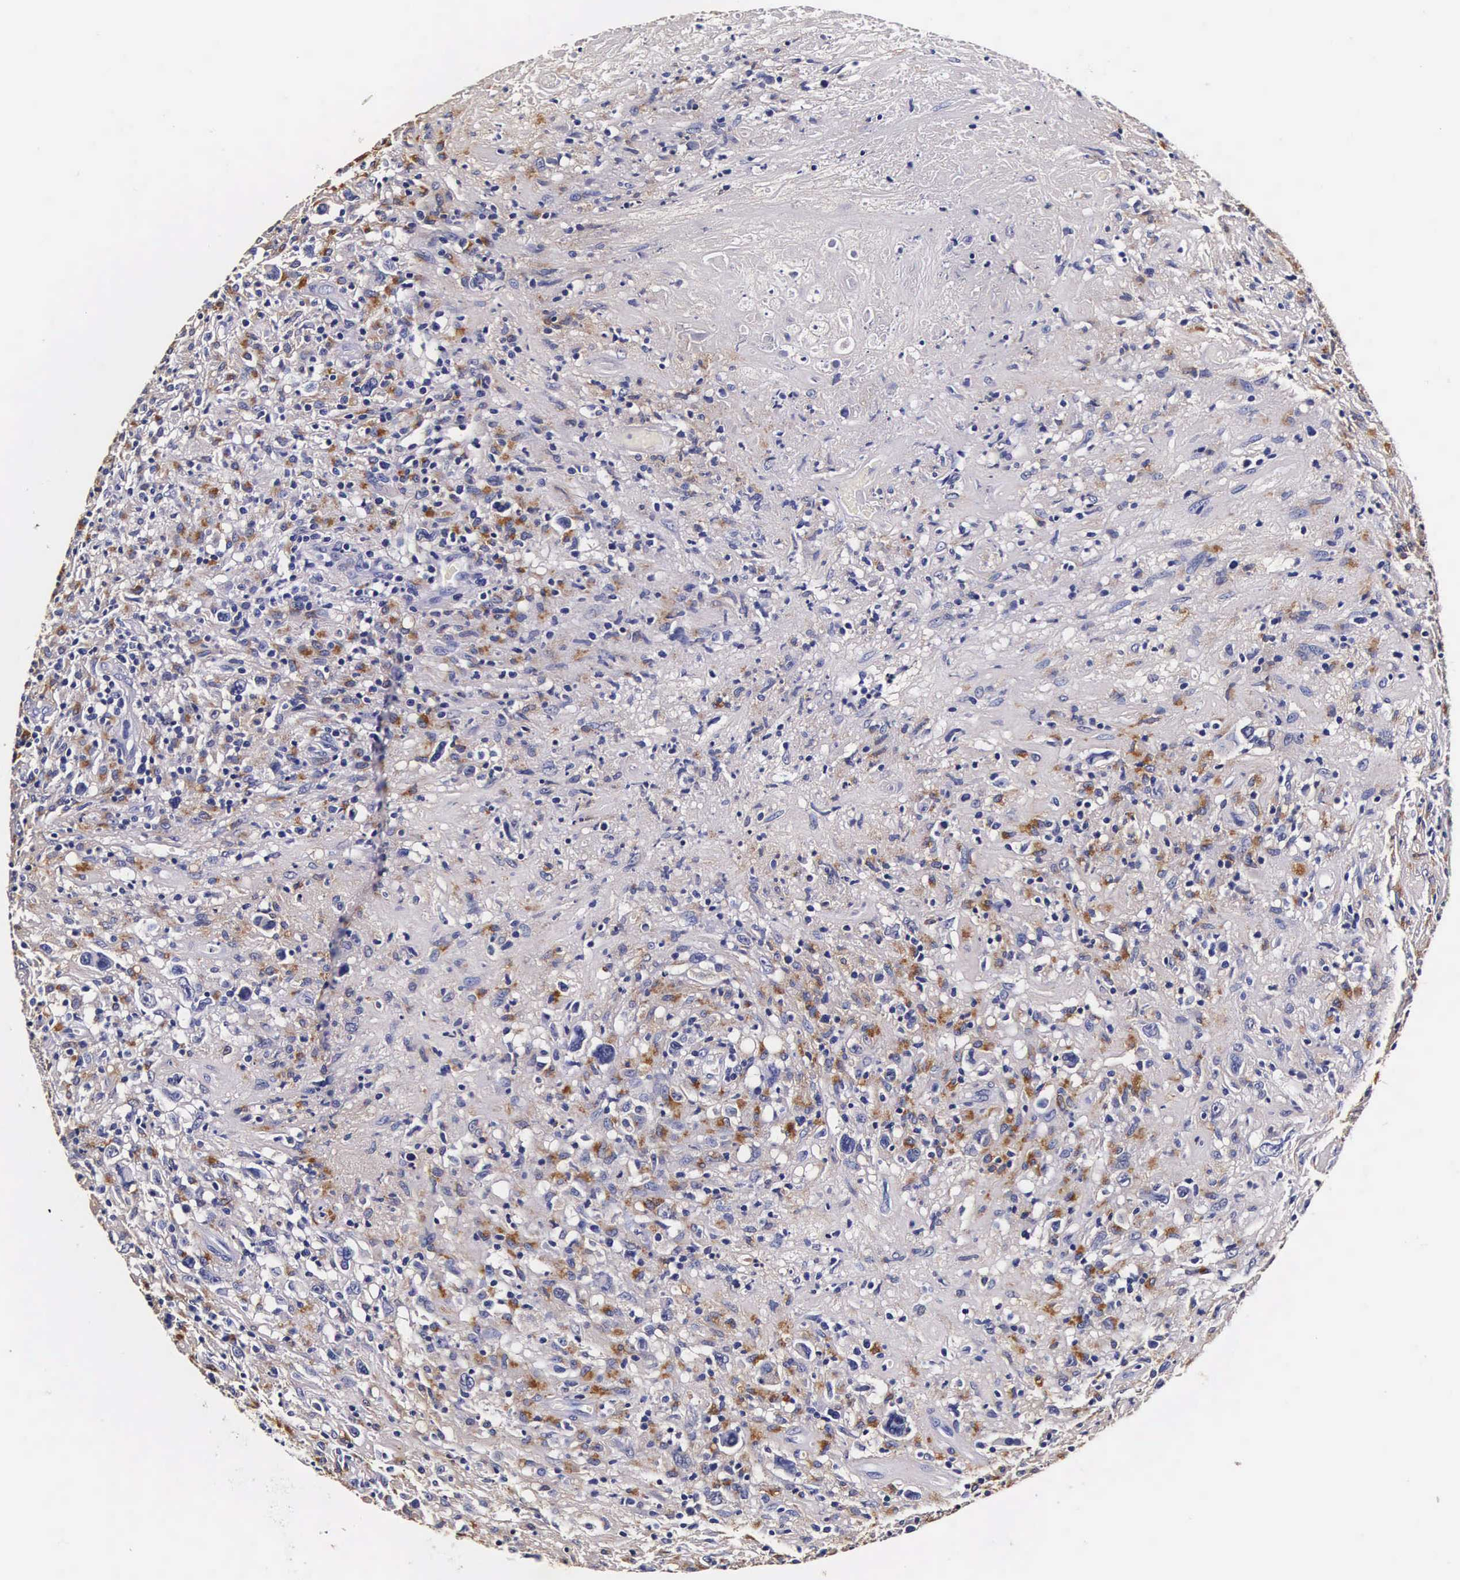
{"staining": {"intensity": "moderate", "quantity": "25%-75%", "location": "cytoplasmic/membranous"}, "tissue": "lymphoma", "cell_type": "Tumor cells", "image_type": "cancer", "snomed": [{"axis": "morphology", "description": "Hodgkin's disease, NOS"}, {"axis": "topography", "description": "Lymph node"}], "caption": "Immunohistochemical staining of lymphoma demonstrates medium levels of moderate cytoplasmic/membranous protein positivity in about 25%-75% of tumor cells. The protein is shown in brown color, while the nuclei are stained blue.", "gene": "CTSB", "patient": {"sex": "male", "age": 46}}